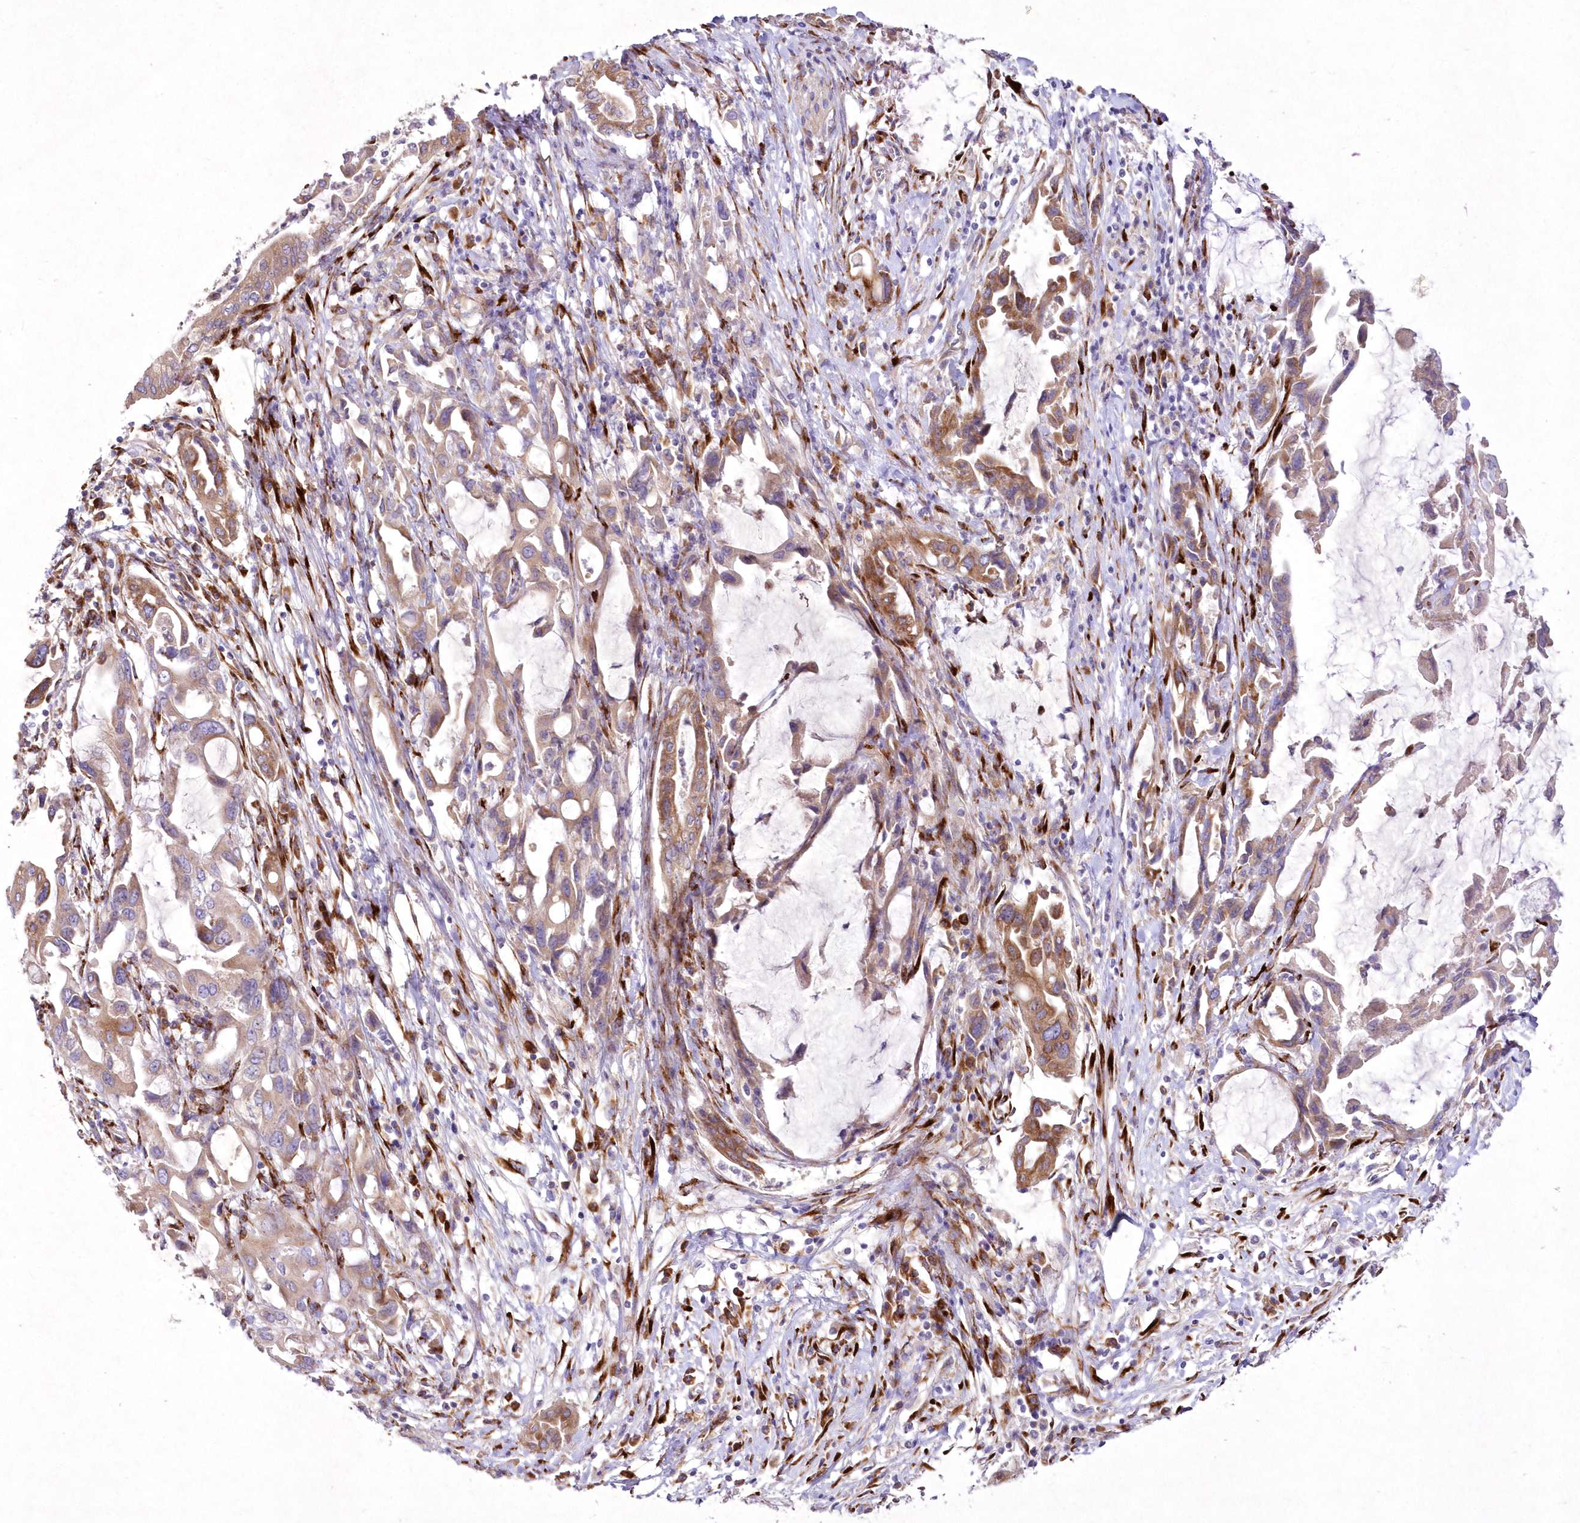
{"staining": {"intensity": "moderate", "quantity": ">75%", "location": "cytoplasmic/membranous"}, "tissue": "pancreatic cancer", "cell_type": "Tumor cells", "image_type": "cancer", "snomed": [{"axis": "morphology", "description": "Adenocarcinoma, NOS"}, {"axis": "topography", "description": "Pancreas"}], "caption": "Protein expression by immunohistochemistry displays moderate cytoplasmic/membranous positivity in approximately >75% of tumor cells in pancreatic cancer.", "gene": "ARFGEF3", "patient": {"sex": "female", "age": 57}}